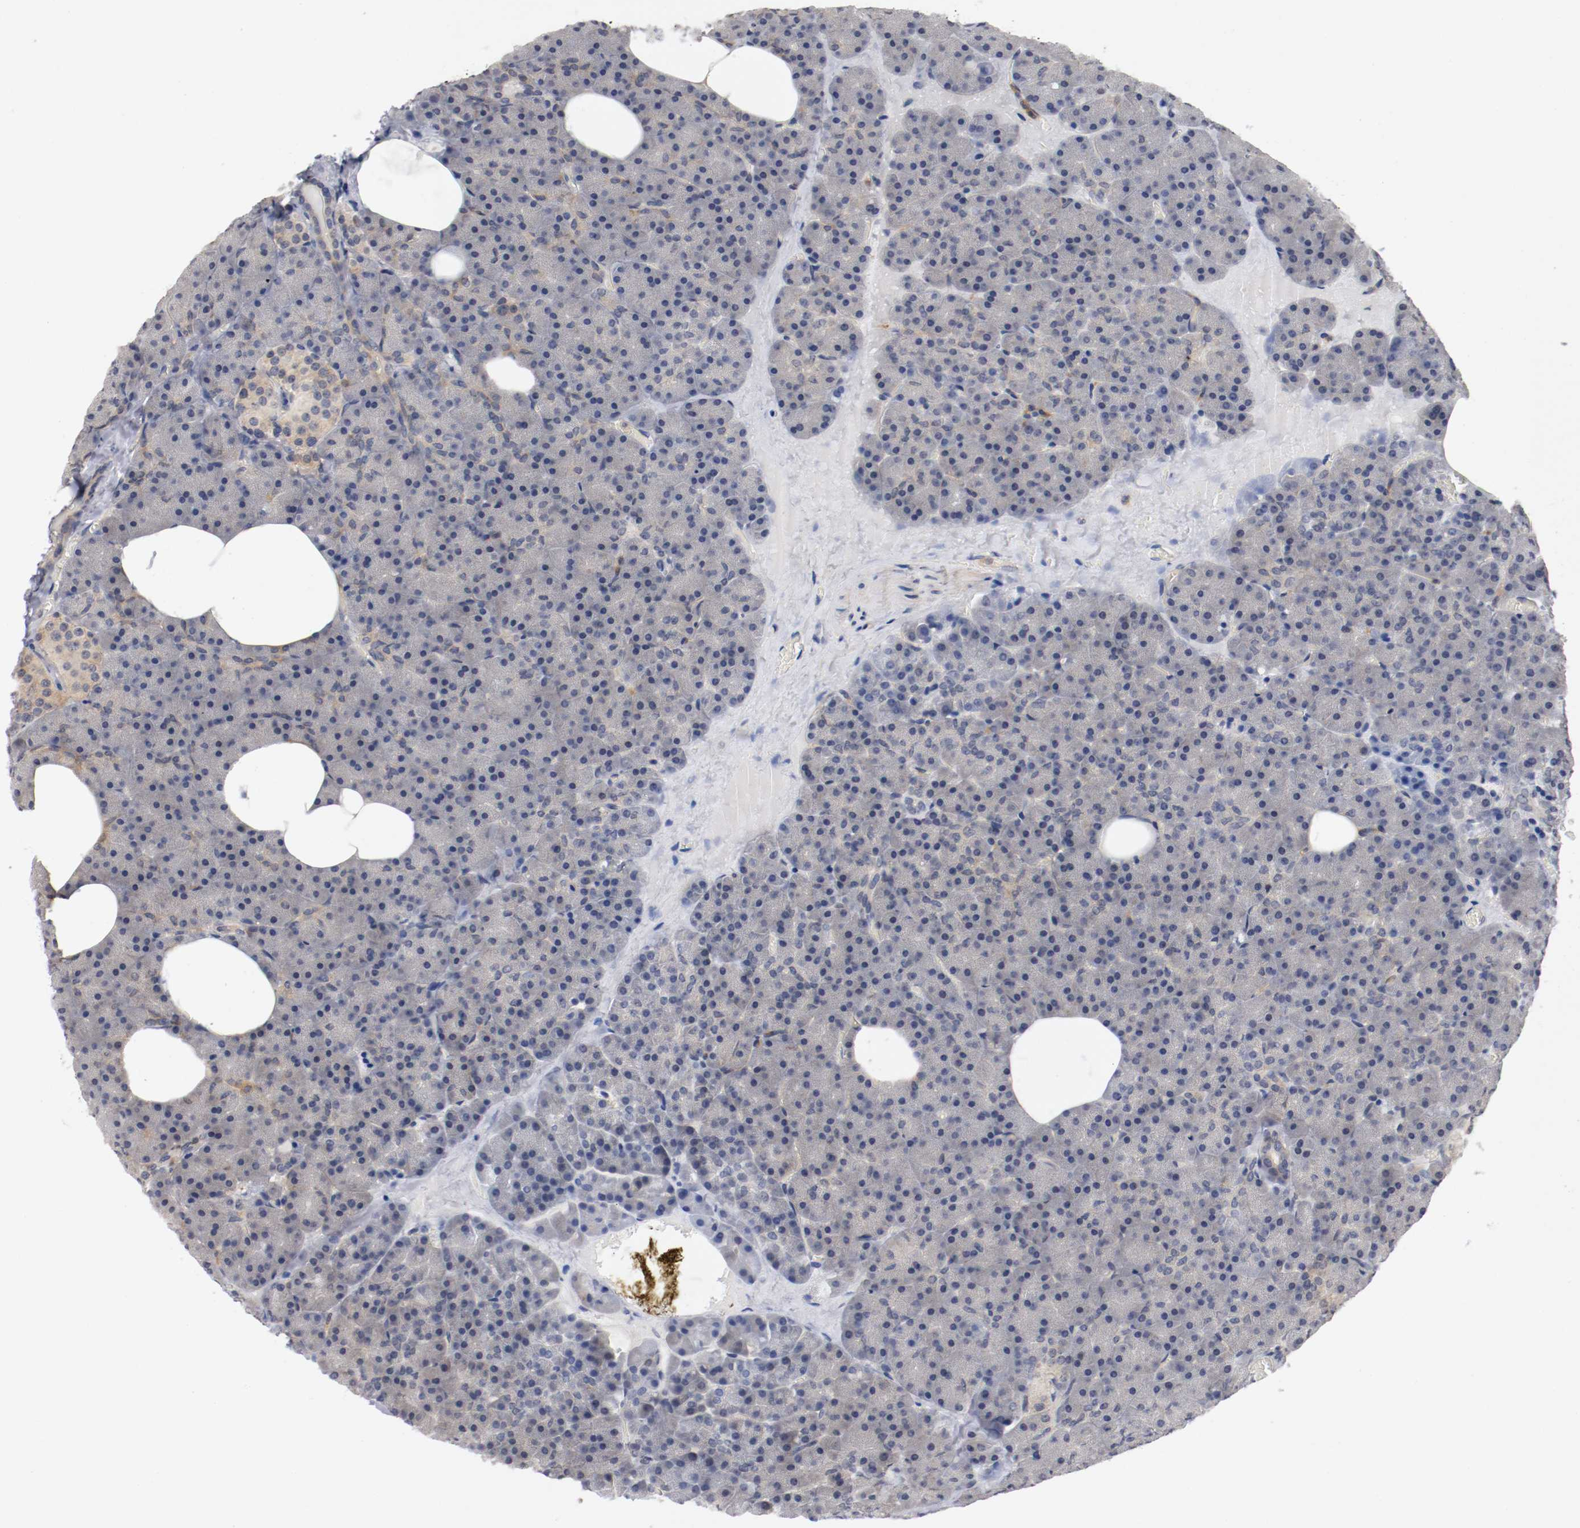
{"staining": {"intensity": "weak", "quantity": "<25%", "location": "cytoplasmic/membranous"}, "tissue": "pancreas", "cell_type": "Exocrine glandular cells", "image_type": "normal", "snomed": [{"axis": "morphology", "description": "Normal tissue, NOS"}, {"axis": "topography", "description": "Pancreas"}], "caption": "This is a photomicrograph of immunohistochemistry staining of benign pancreas, which shows no positivity in exocrine glandular cells.", "gene": "RBM23", "patient": {"sex": "female", "age": 35}}